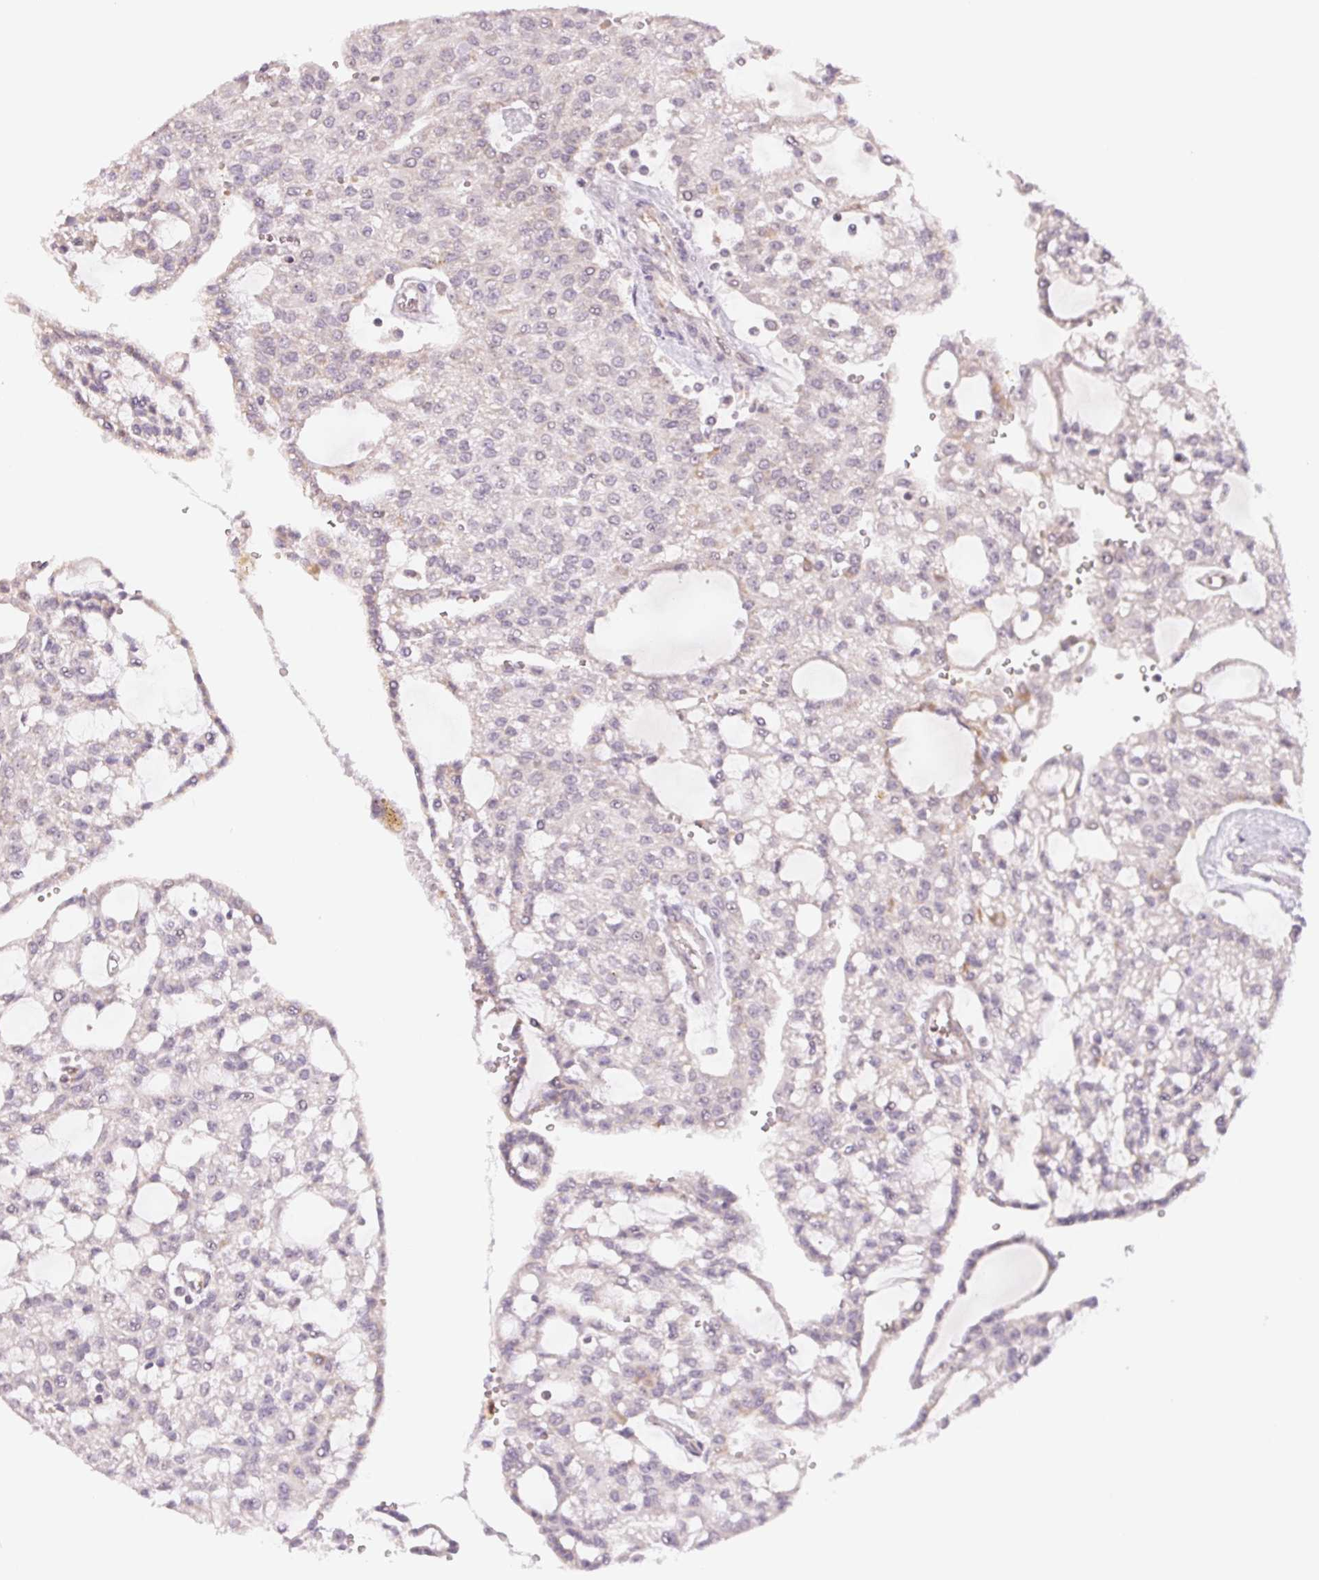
{"staining": {"intensity": "negative", "quantity": "none", "location": "none"}, "tissue": "renal cancer", "cell_type": "Tumor cells", "image_type": "cancer", "snomed": [{"axis": "morphology", "description": "Adenocarcinoma, NOS"}, {"axis": "topography", "description": "Kidney"}], "caption": "Human adenocarcinoma (renal) stained for a protein using immunohistochemistry shows no staining in tumor cells.", "gene": "HINT2", "patient": {"sex": "male", "age": 63}}